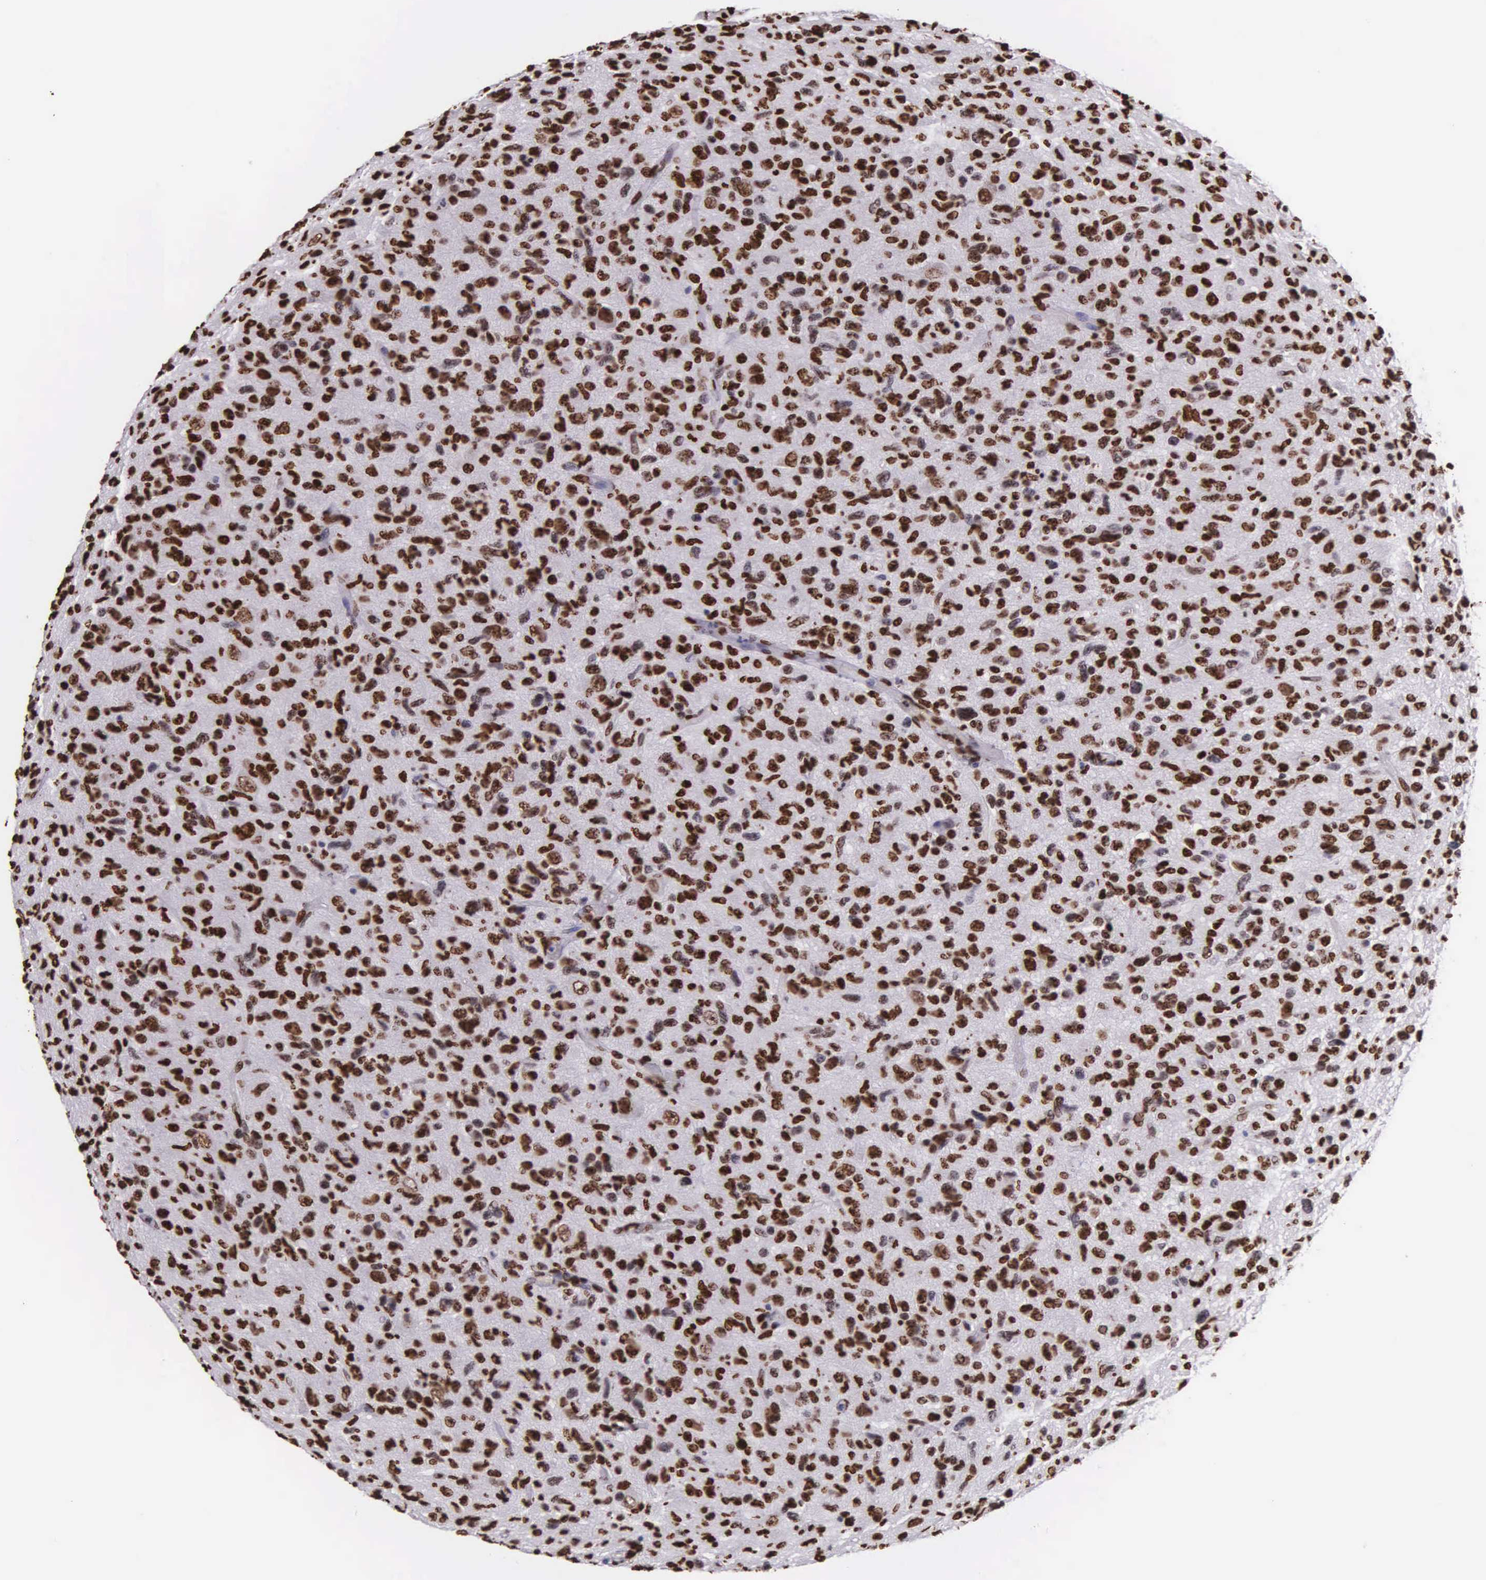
{"staining": {"intensity": "strong", "quantity": ">75%", "location": "nuclear"}, "tissue": "glioma", "cell_type": "Tumor cells", "image_type": "cancer", "snomed": [{"axis": "morphology", "description": "Glioma, malignant, High grade"}, {"axis": "topography", "description": "Brain"}], "caption": "Brown immunohistochemical staining in human malignant glioma (high-grade) demonstrates strong nuclear staining in about >75% of tumor cells. The protein is shown in brown color, while the nuclei are stained blue.", "gene": "H1-0", "patient": {"sex": "female", "age": 60}}